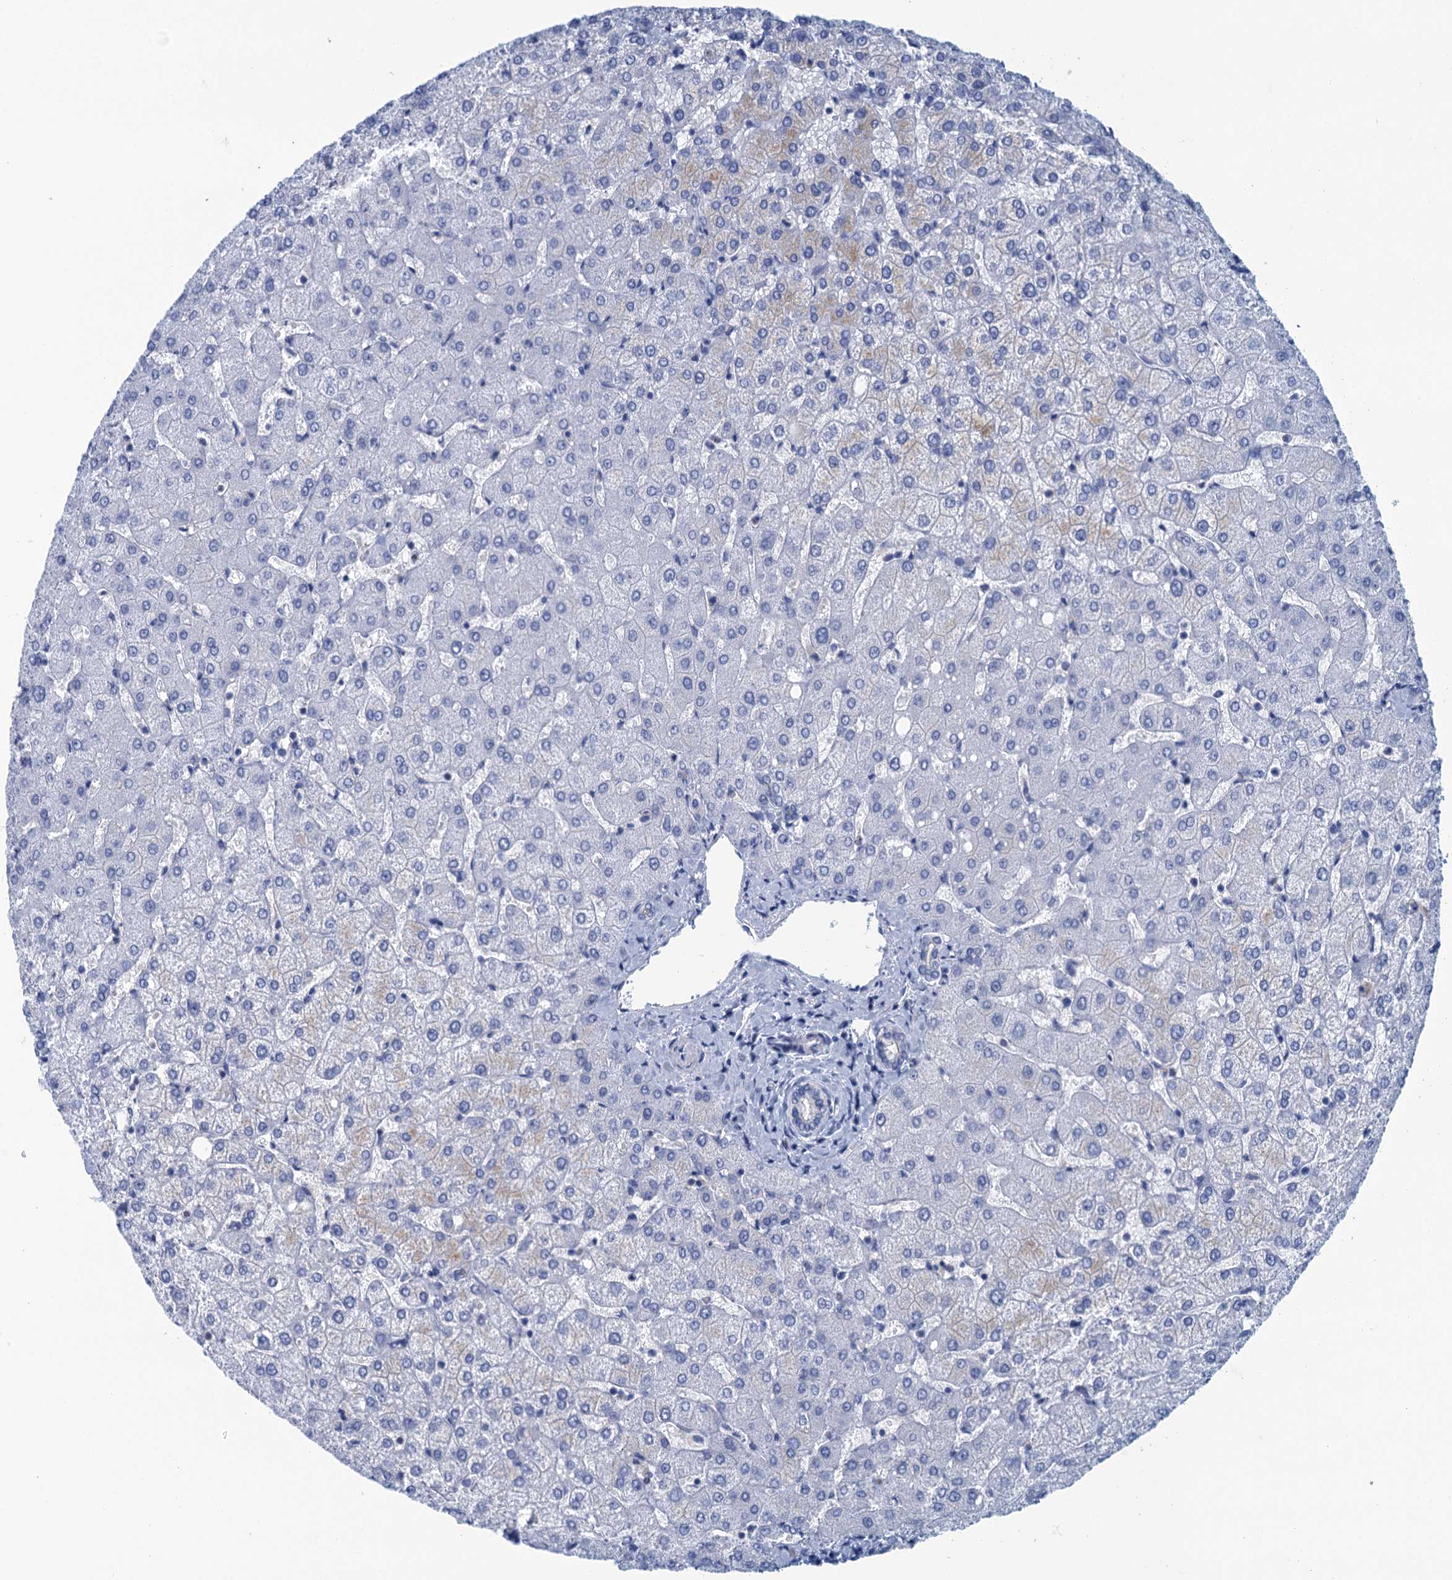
{"staining": {"intensity": "negative", "quantity": "none", "location": "none"}, "tissue": "liver", "cell_type": "Cholangiocytes", "image_type": "normal", "snomed": [{"axis": "morphology", "description": "Normal tissue, NOS"}, {"axis": "topography", "description": "Liver"}], "caption": "A high-resolution histopathology image shows immunohistochemistry (IHC) staining of normal liver, which shows no significant staining in cholangiocytes.", "gene": "CALML5", "patient": {"sex": "female", "age": 54}}